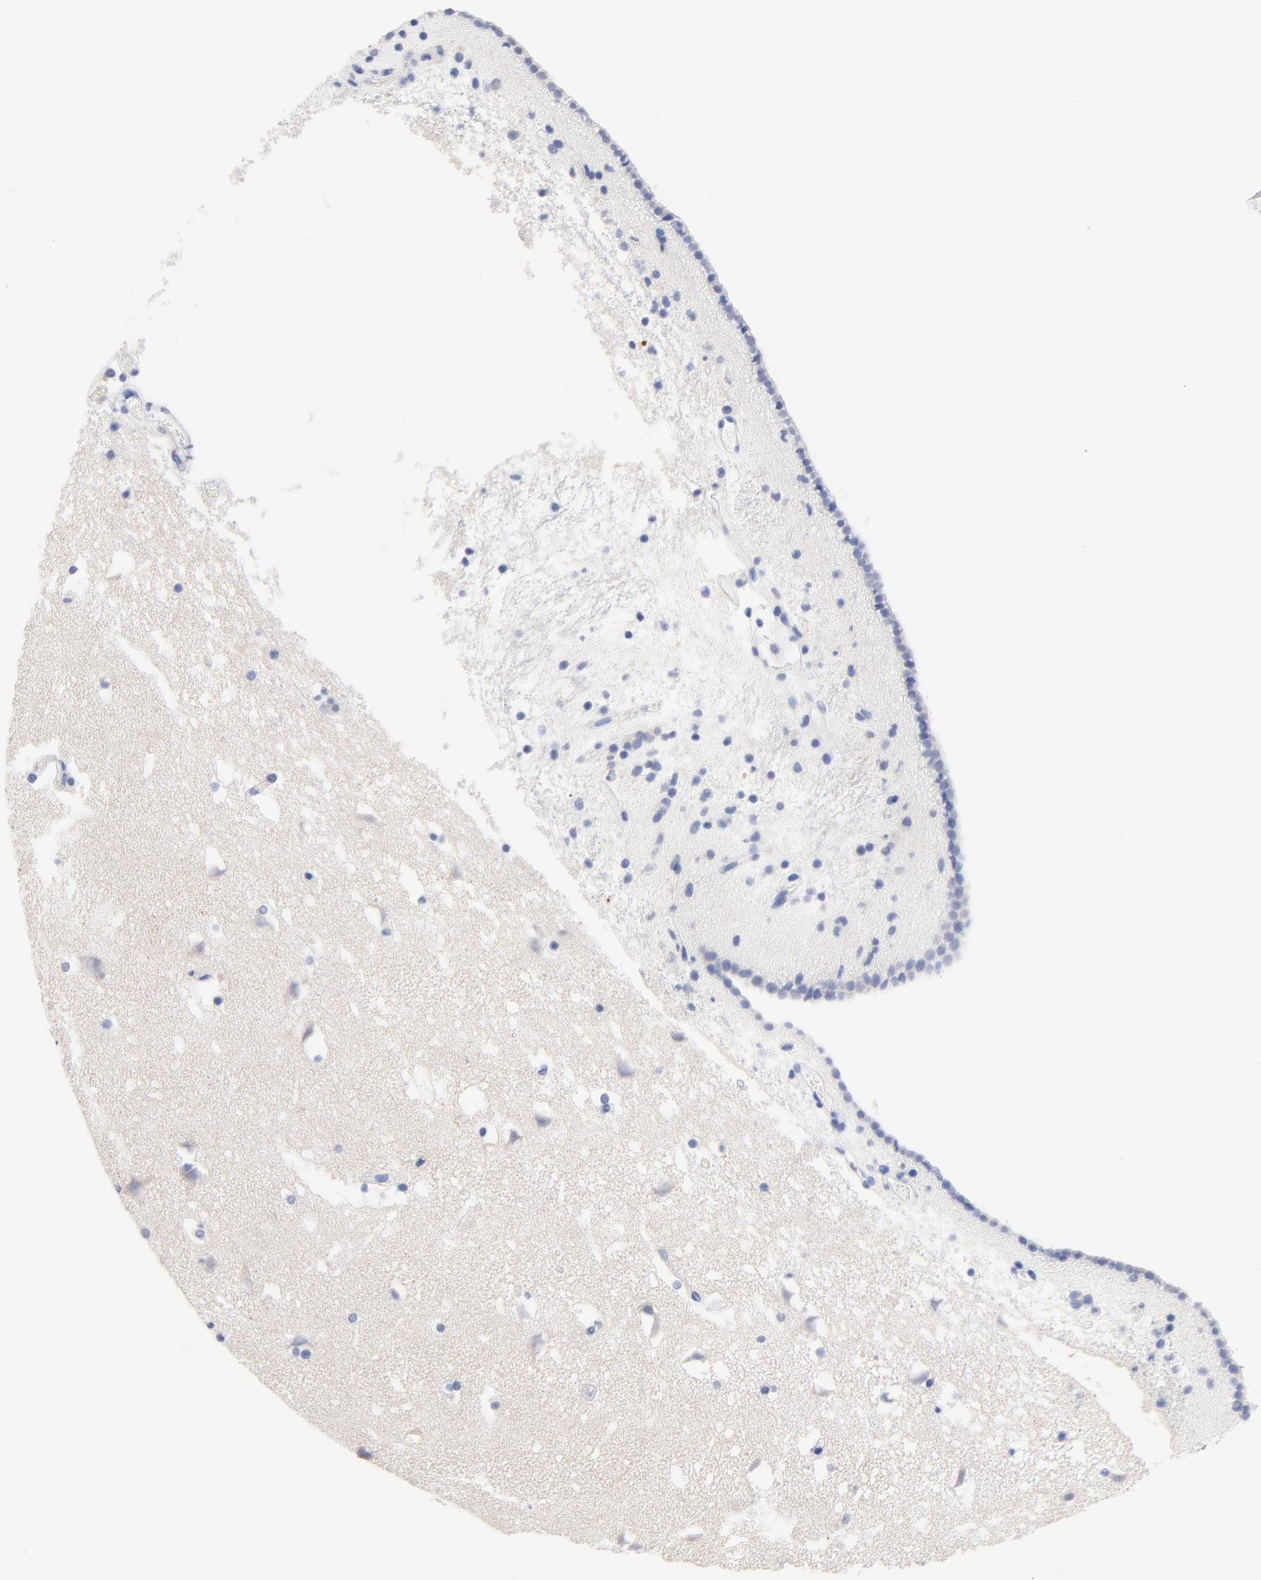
{"staining": {"intensity": "negative", "quantity": "none", "location": "none"}, "tissue": "caudate", "cell_type": "Glial cells", "image_type": "normal", "snomed": [{"axis": "morphology", "description": "Normal tissue, NOS"}, {"axis": "topography", "description": "Lateral ventricle wall"}], "caption": "High power microscopy image of an immunohistochemistry photomicrograph of normal caudate, revealing no significant expression in glial cells. The staining was performed using DAB to visualize the protein expression in brown, while the nuclei were stained in blue with hematoxylin (Magnification: 20x).", "gene": "FBXO10", "patient": {"sex": "male", "age": 45}}